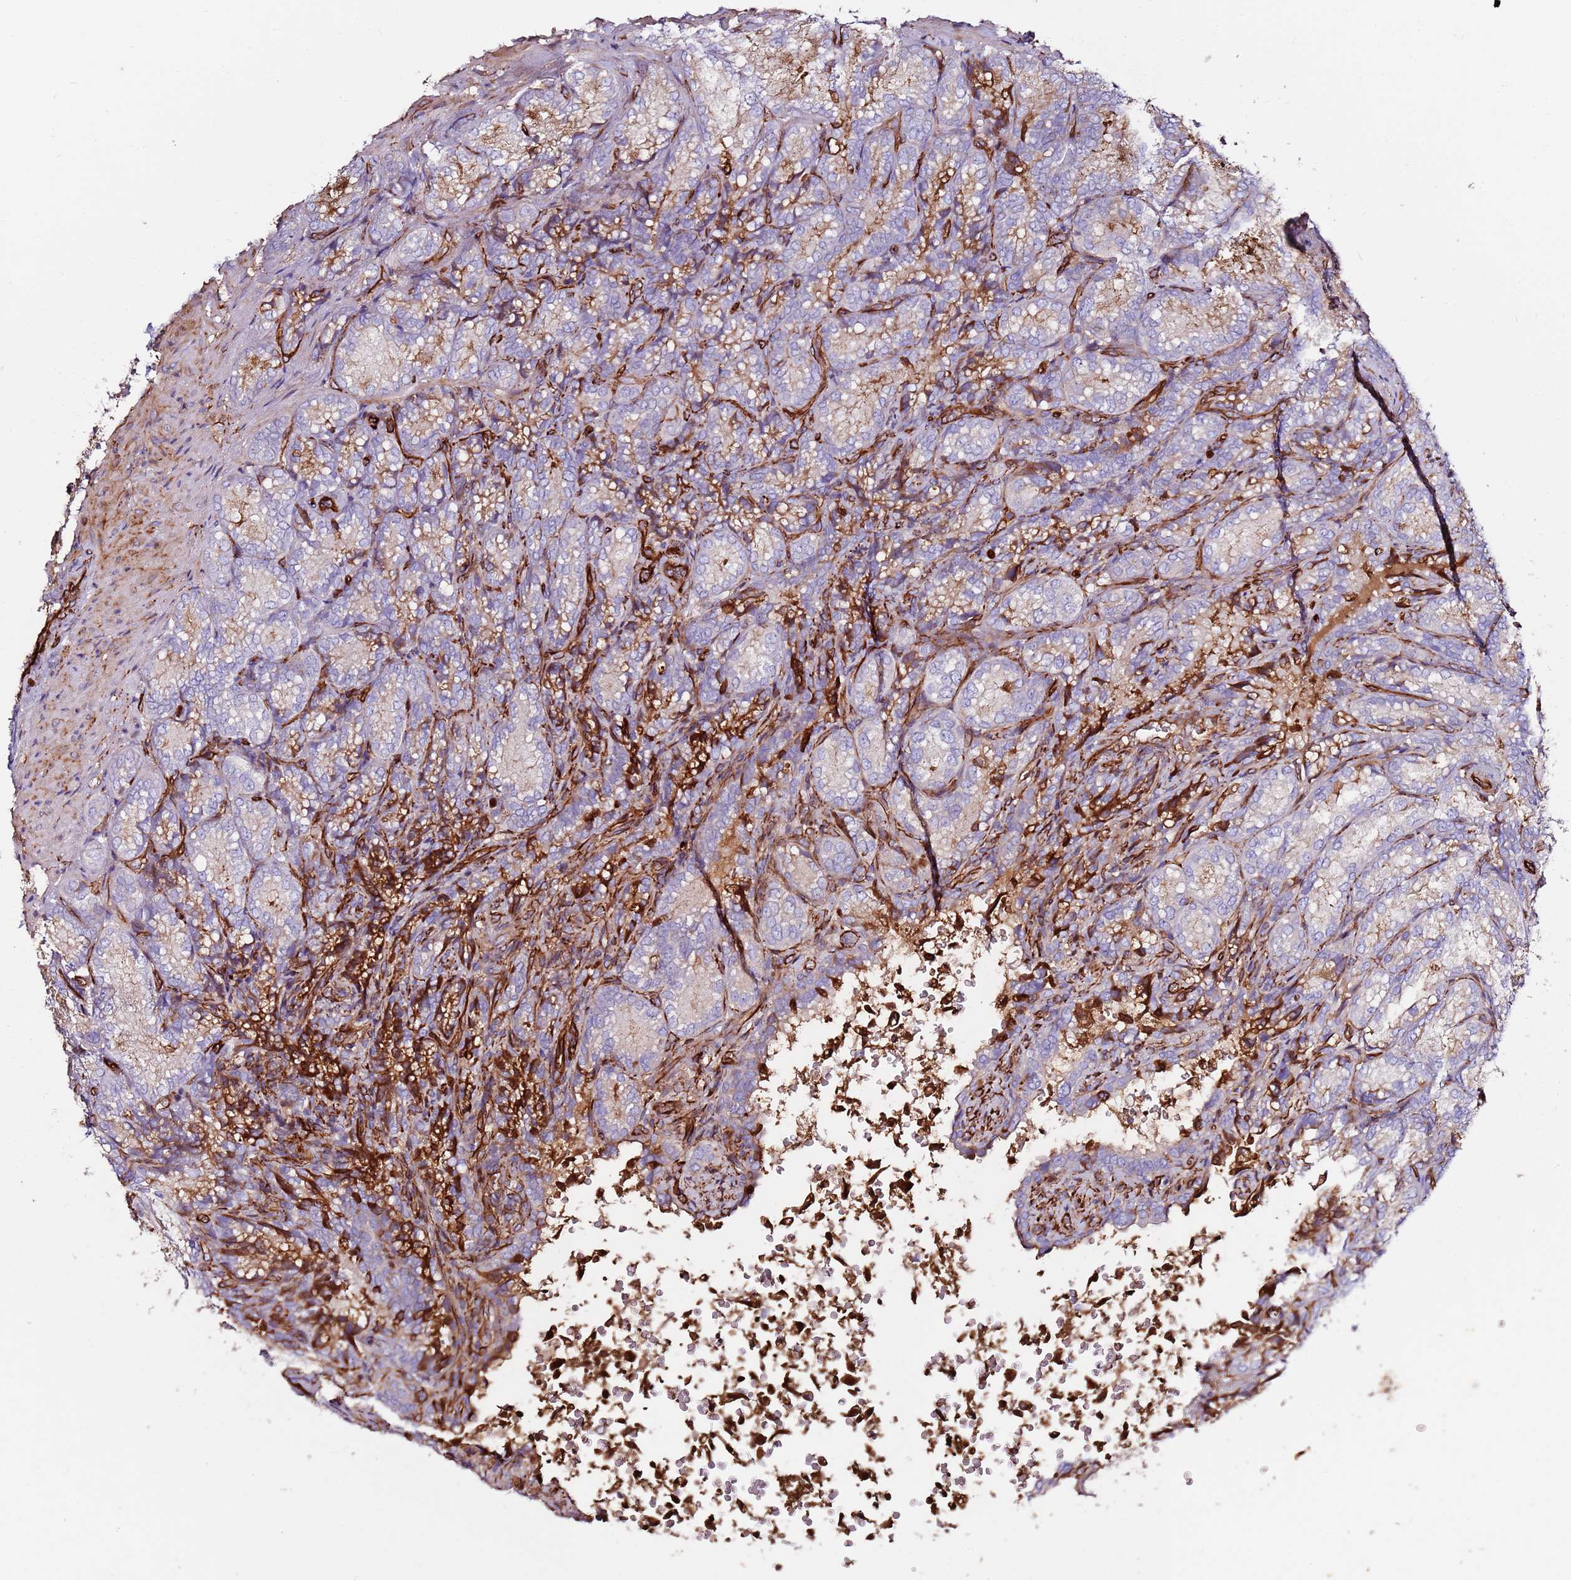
{"staining": {"intensity": "strong", "quantity": "<25%", "location": "cytoplasmic/membranous"}, "tissue": "seminal vesicle", "cell_type": "Glandular cells", "image_type": "normal", "snomed": [{"axis": "morphology", "description": "Normal tissue, NOS"}, {"axis": "topography", "description": "Seminal veicle"}], "caption": "The photomicrograph exhibits staining of normal seminal vesicle, revealing strong cytoplasmic/membranous protein staining (brown color) within glandular cells.", "gene": "MRGPRE", "patient": {"sex": "male", "age": 58}}